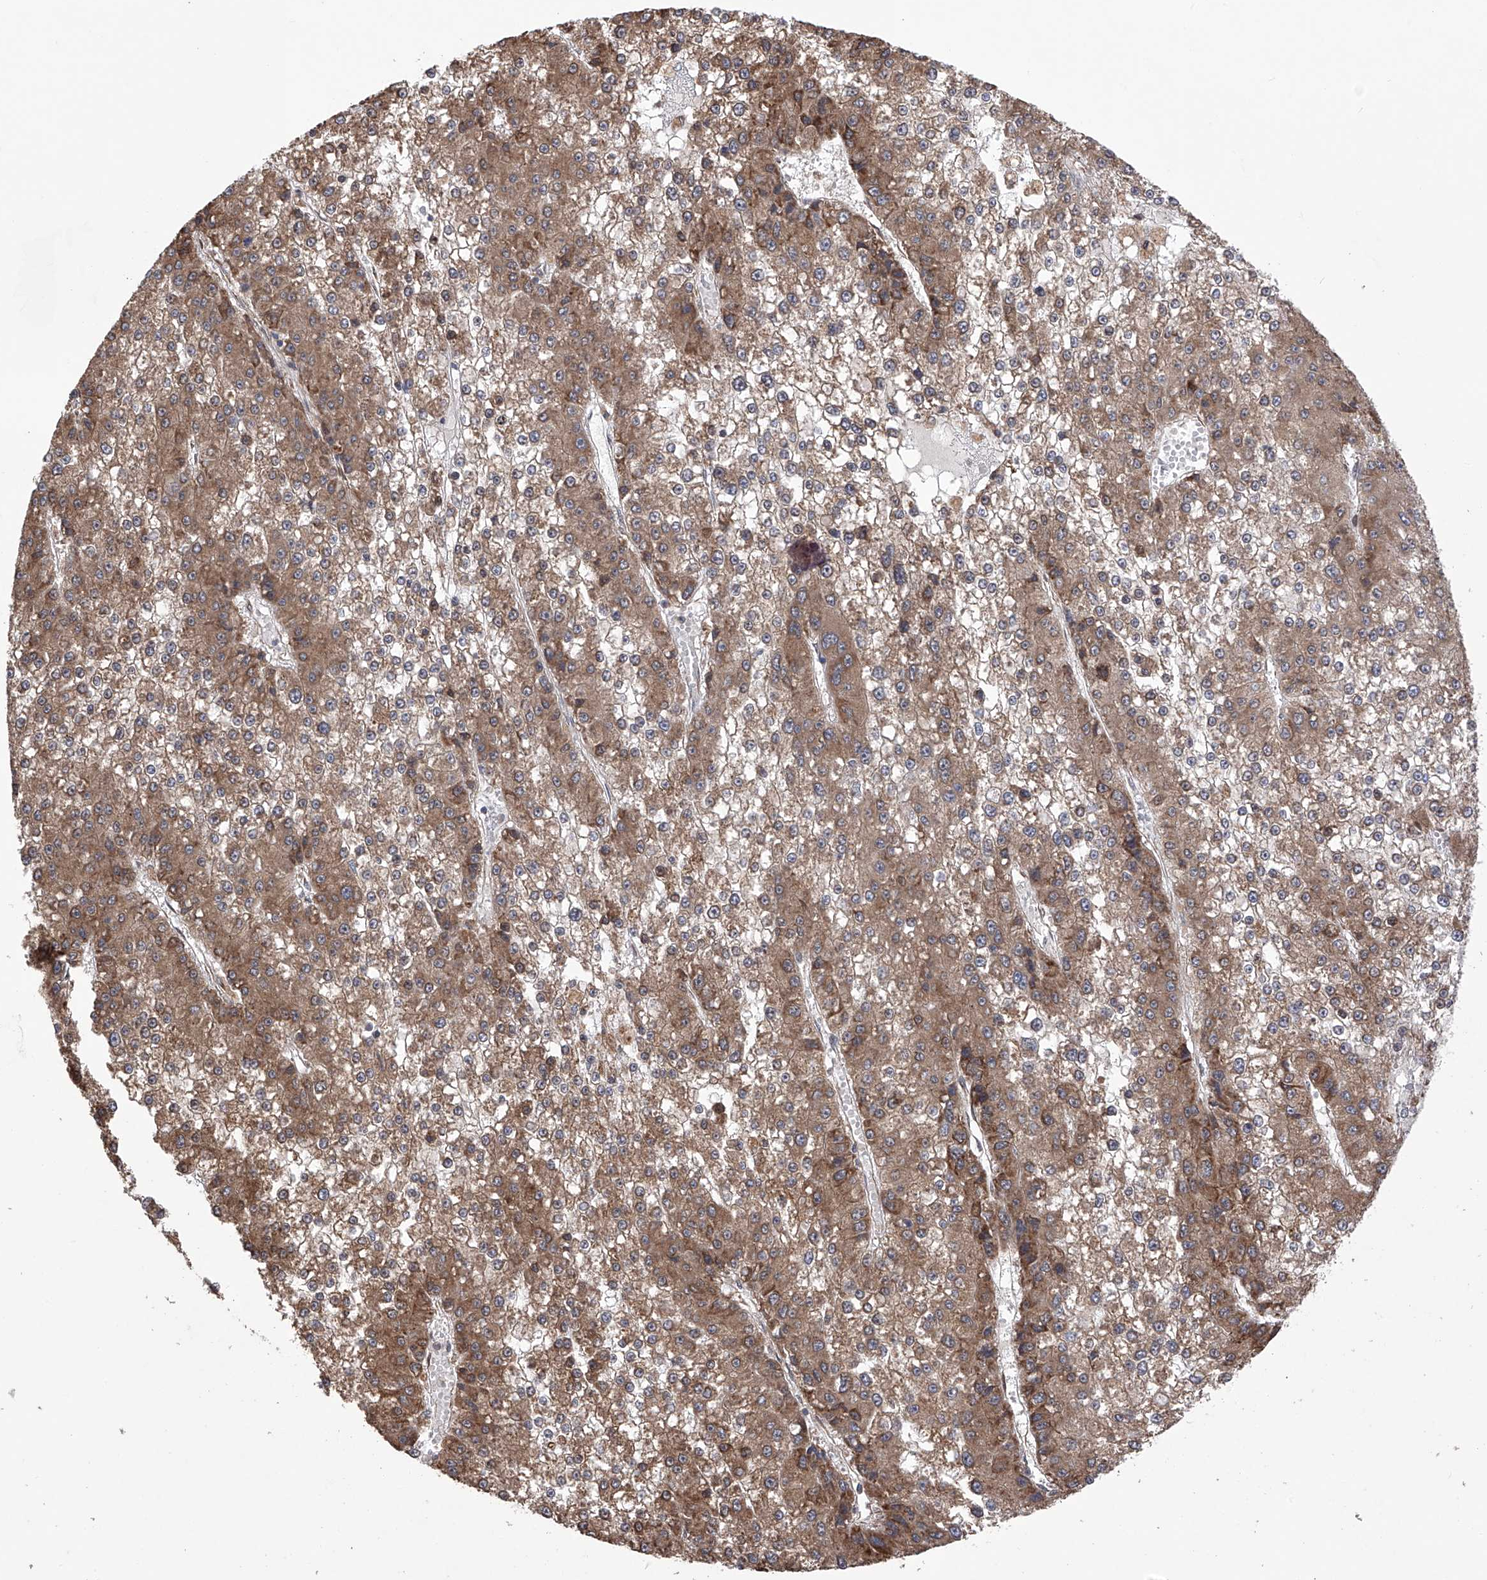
{"staining": {"intensity": "moderate", "quantity": ">75%", "location": "cytoplasmic/membranous"}, "tissue": "liver cancer", "cell_type": "Tumor cells", "image_type": "cancer", "snomed": [{"axis": "morphology", "description": "Carcinoma, Hepatocellular, NOS"}, {"axis": "topography", "description": "Liver"}], "caption": "Tumor cells display medium levels of moderate cytoplasmic/membranous positivity in approximately >75% of cells in liver cancer. The staining was performed using DAB, with brown indicating positive protein expression. Nuclei are stained blue with hematoxylin.", "gene": "DNAH8", "patient": {"sex": "female", "age": 73}}